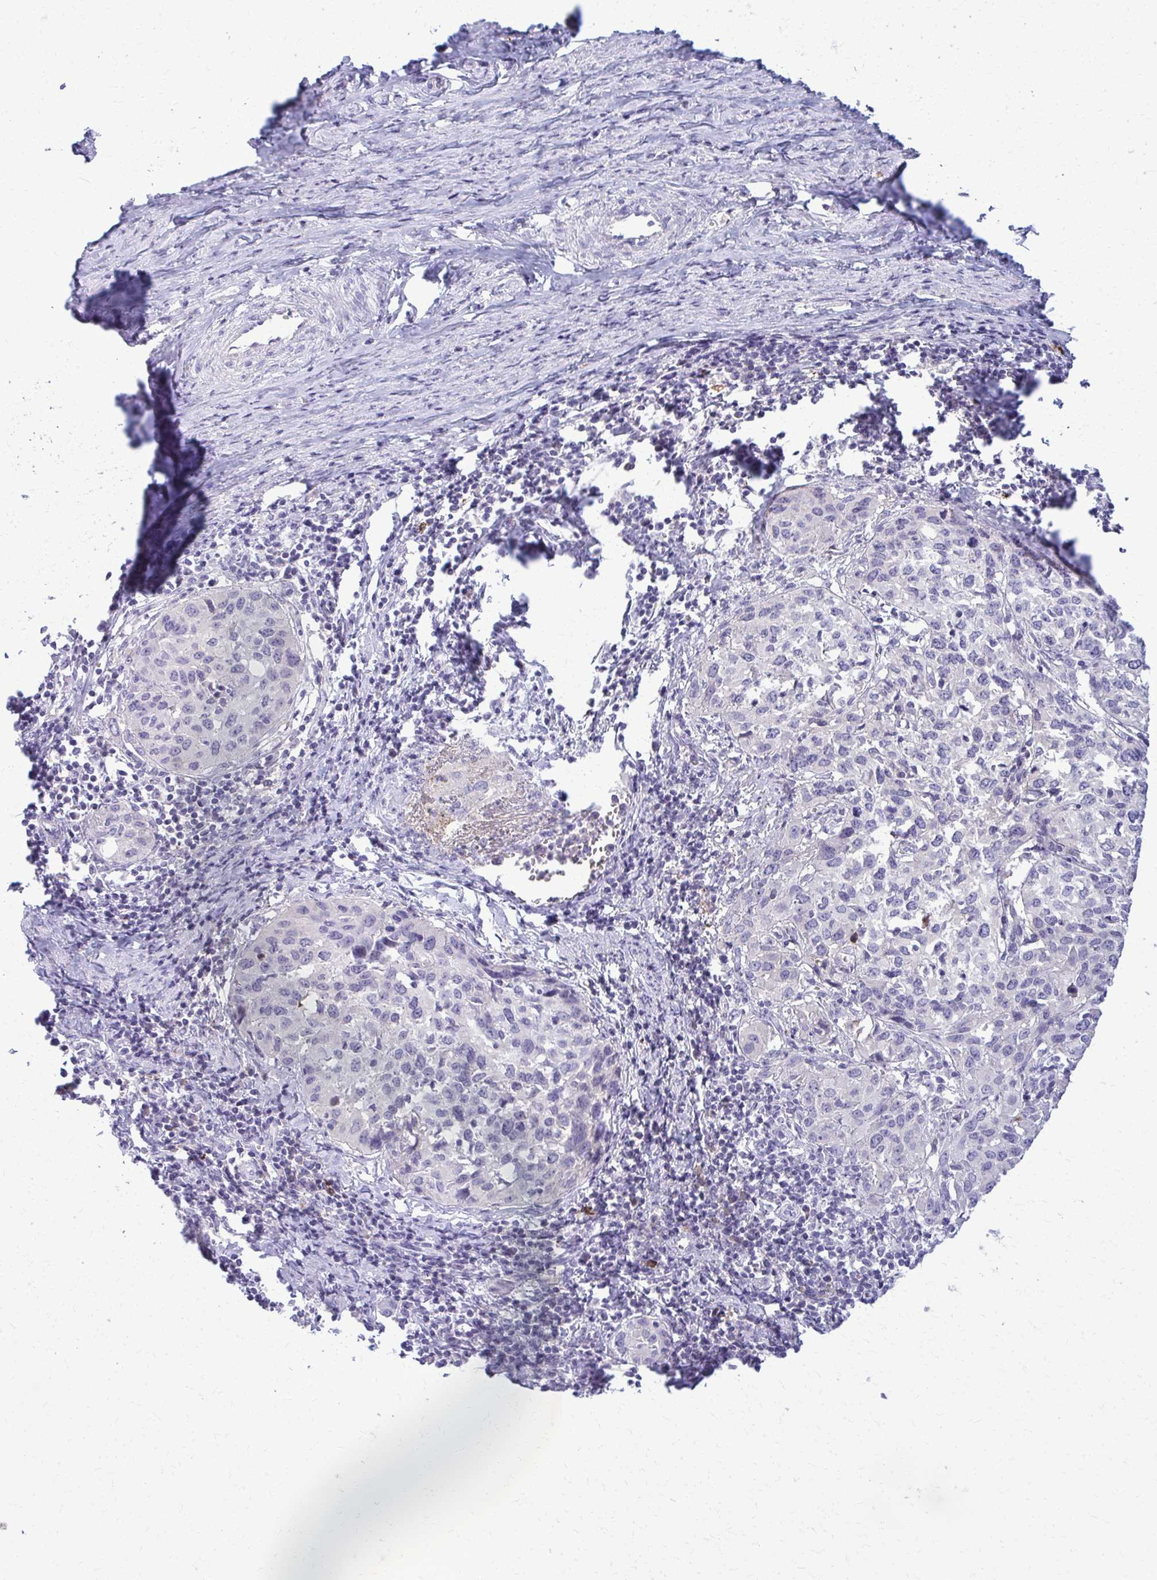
{"staining": {"intensity": "negative", "quantity": "none", "location": "none"}, "tissue": "cervical cancer", "cell_type": "Tumor cells", "image_type": "cancer", "snomed": [{"axis": "morphology", "description": "Squamous cell carcinoma, NOS"}, {"axis": "topography", "description": "Cervix"}], "caption": "Immunohistochemistry (IHC) micrograph of human squamous cell carcinoma (cervical) stained for a protein (brown), which exhibits no expression in tumor cells. (DAB immunohistochemistry (IHC) visualized using brightfield microscopy, high magnification).", "gene": "OR4M1", "patient": {"sex": "female", "age": 51}}